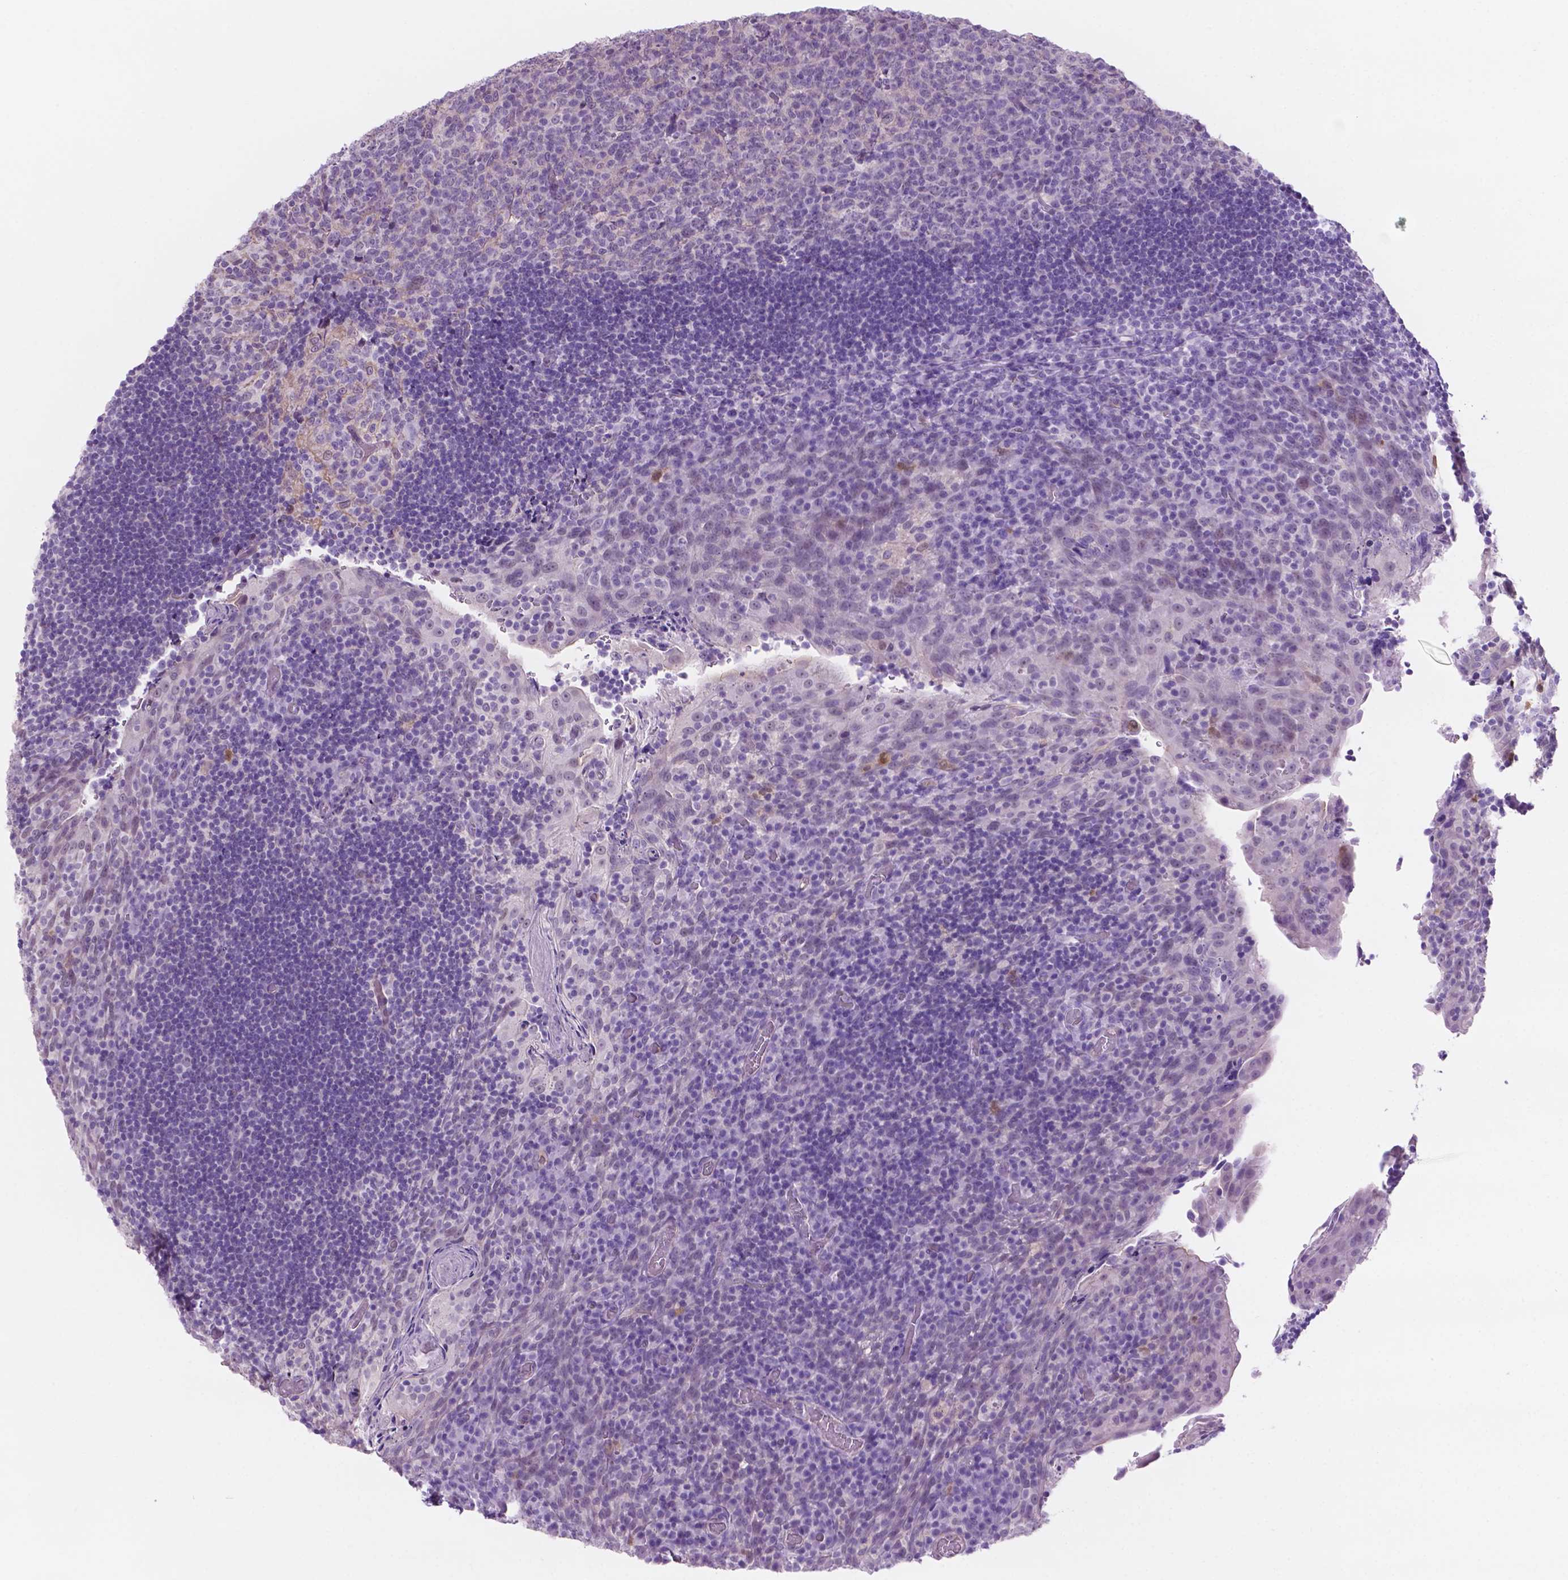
{"staining": {"intensity": "negative", "quantity": "none", "location": "none"}, "tissue": "tonsil", "cell_type": "Germinal center cells", "image_type": "normal", "snomed": [{"axis": "morphology", "description": "Normal tissue, NOS"}, {"axis": "topography", "description": "Tonsil"}], "caption": "An immunohistochemistry photomicrograph of benign tonsil is shown. There is no staining in germinal center cells of tonsil.", "gene": "ACY3", "patient": {"sex": "male", "age": 17}}